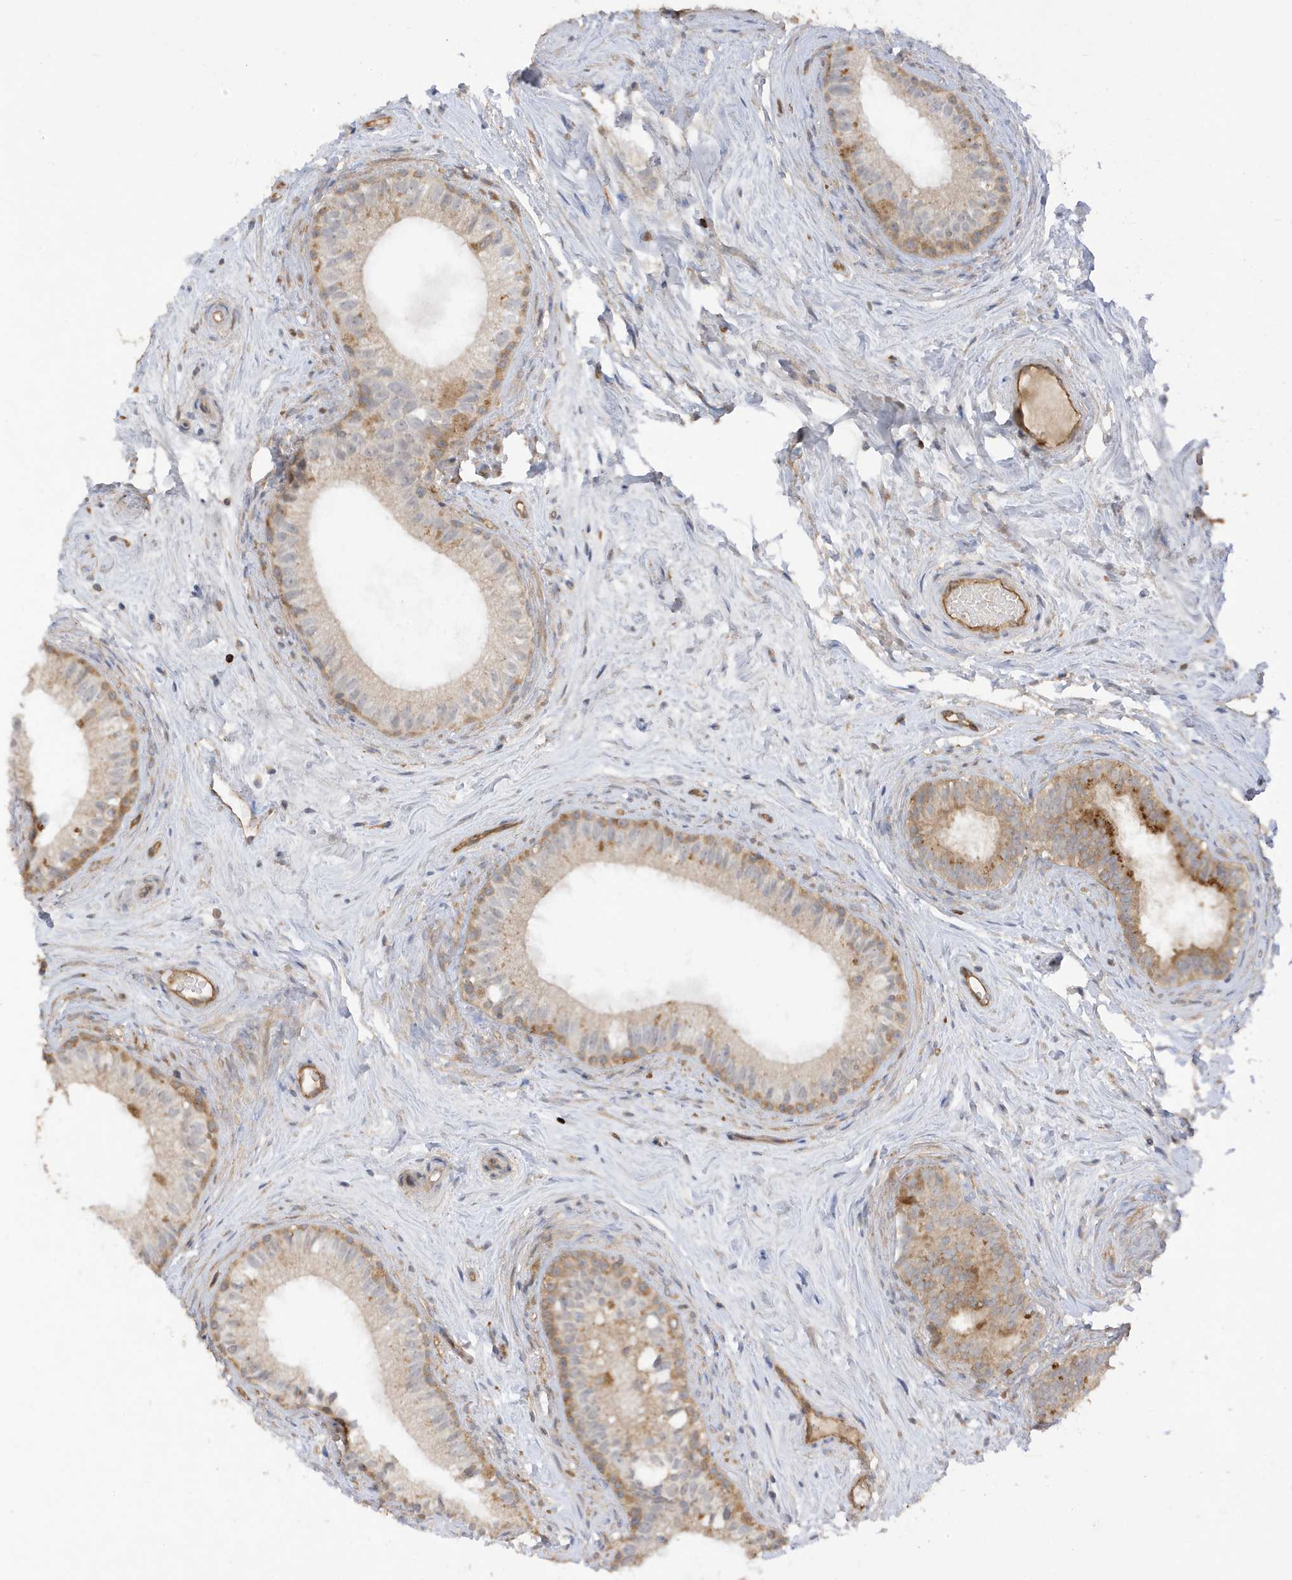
{"staining": {"intensity": "moderate", "quantity": "<25%", "location": "cytoplasmic/membranous"}, "tissue": "epididymis", "cell_type": "Glandular cells", "image_type": "normal", "snomed": [{"axis": "morphology", "description": "Normal tissue, NOS"}, {"axis": "topography", "description": "Epididymis"}], "caption": "Moderate cytoplasmic/membranous positivity for a protein is present in about <25% of glandular cells of unremarkable epididymis using IHC.", "gene": "PHACTR2", "patient": {"sex": "male", "age": 71}}